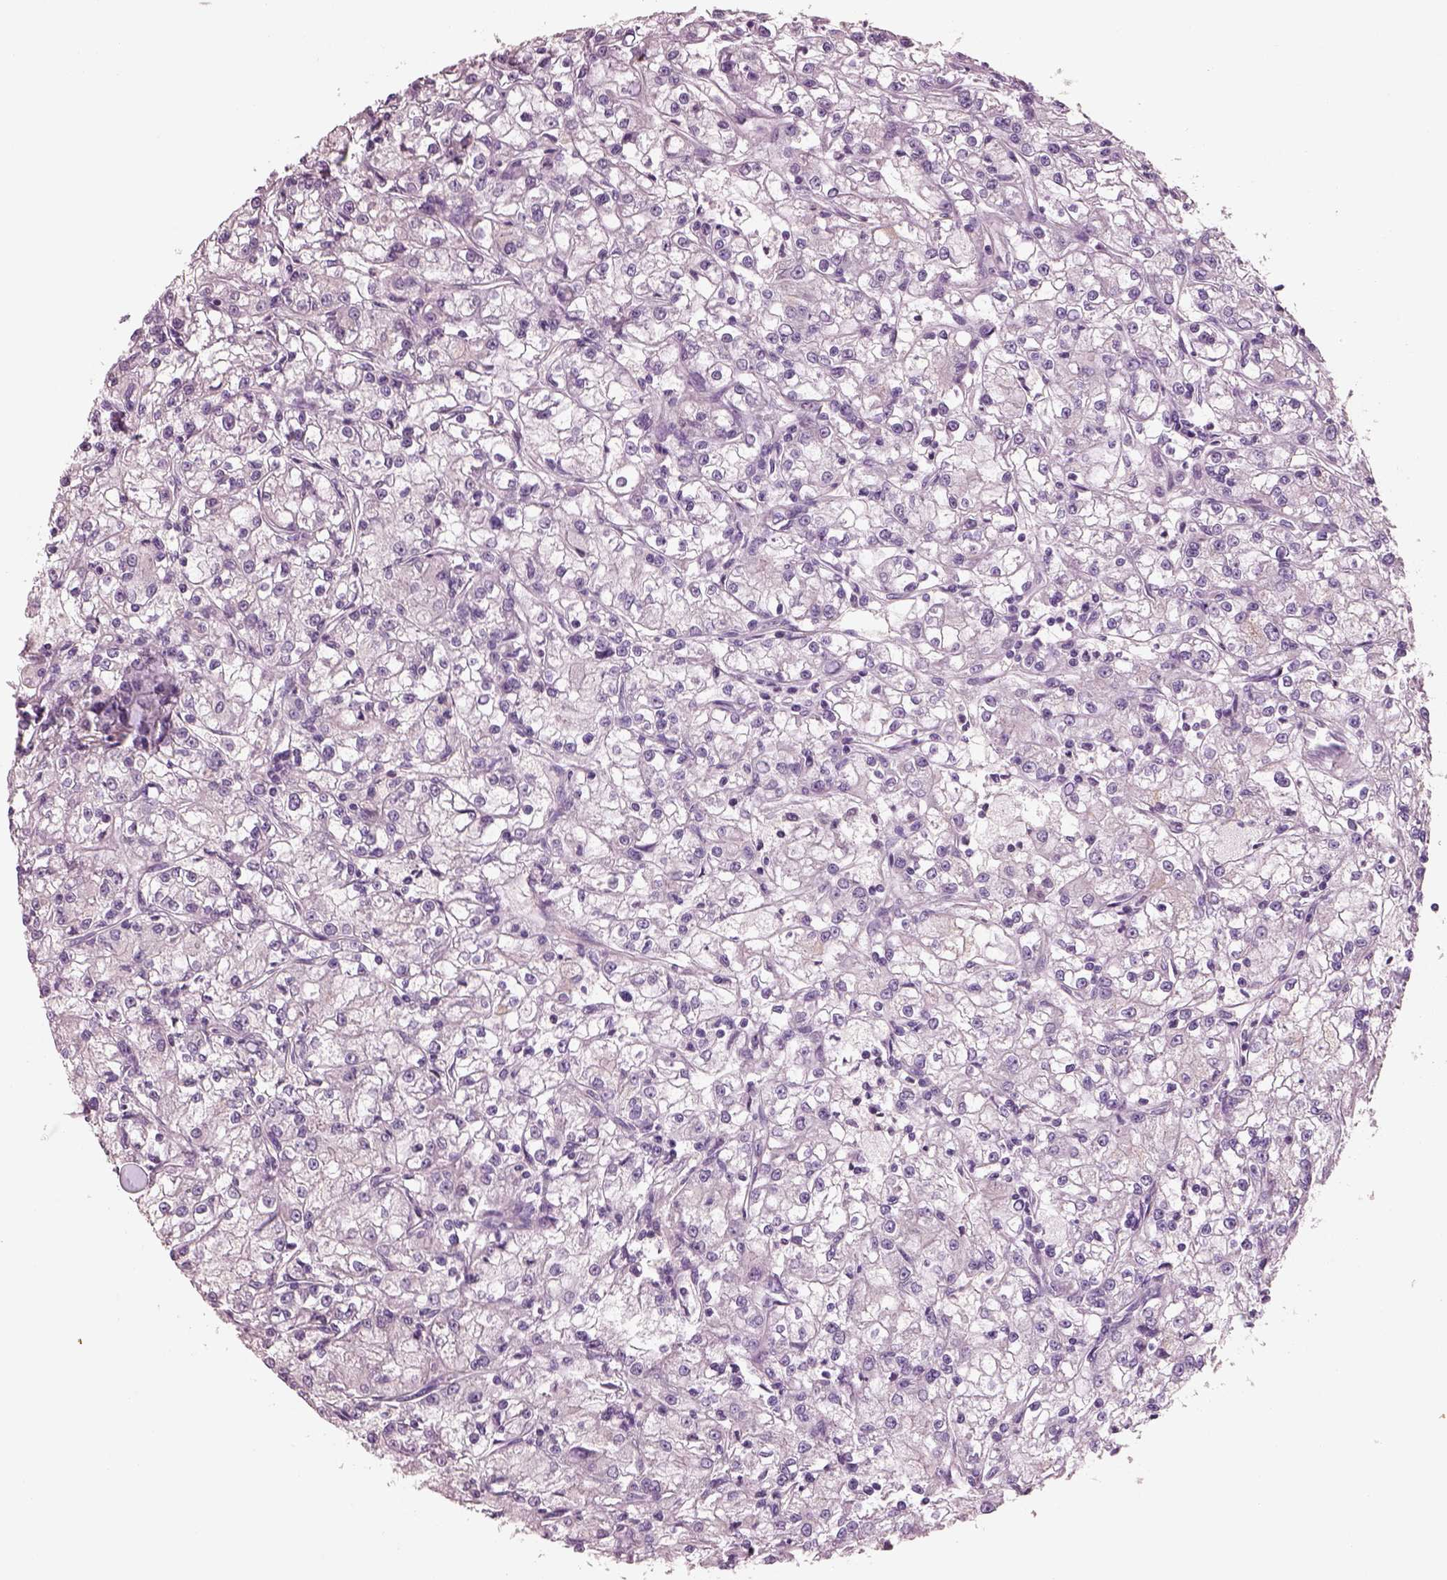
{"staining": {"intensity": "negative", "quantity": "none", "location": "none"}, "tissue": "renal cancer", "cell_type": "Tumor cells", "image_type": "cancer", "snomed": [{"axis": "morphology", "description": "Adenocarcinoma, NOS"}, {"axis": "topography", "description": "Kidney"}], "caption": "Tumor cells show no significant staining in renal adenocarcinoma.", "gene": "IGLL1", "patient": {"sex": "female", "age": 59}}